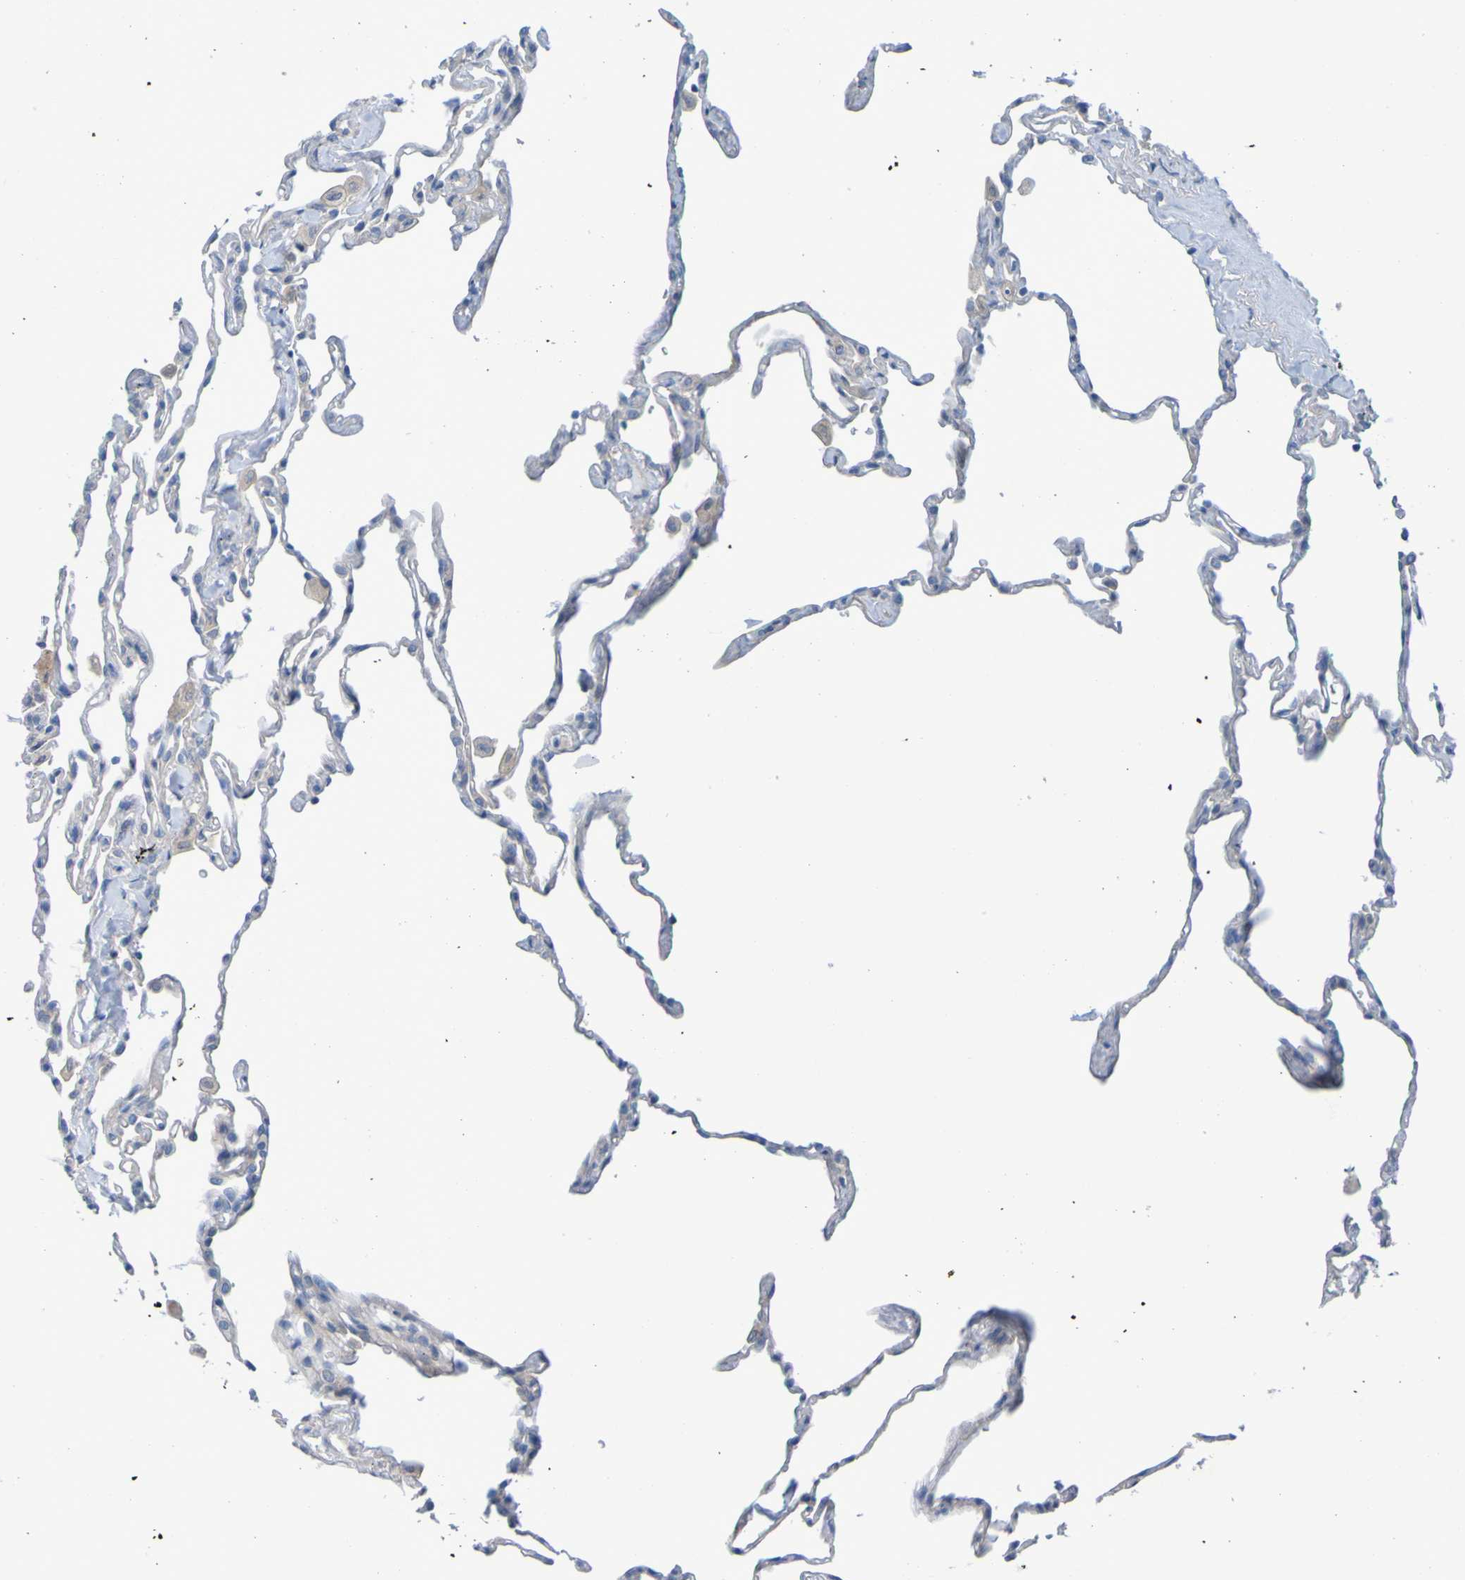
{"staining": {"intensity": "negative", "quantity": "none", "location": "none"}, "tissue": "lung", "cell_type": "Alveolar cells", "image_type": "normal", "snomed": [{"axis": "morphology", "description": "Normal tissue, NOS"}, {"axis": "topography", "description": "Lung"}], "caption": "Lung was stained to show a protein in brown. There is no significant expression in alveolar cells. The staining is performed using DAB (3,3'-diaminobenzidine) brown chromogen with nuclei counter-stained in using hematoxylin.", "gene": "NPRL3", "patient": {"sex": "male", "age": 59}}